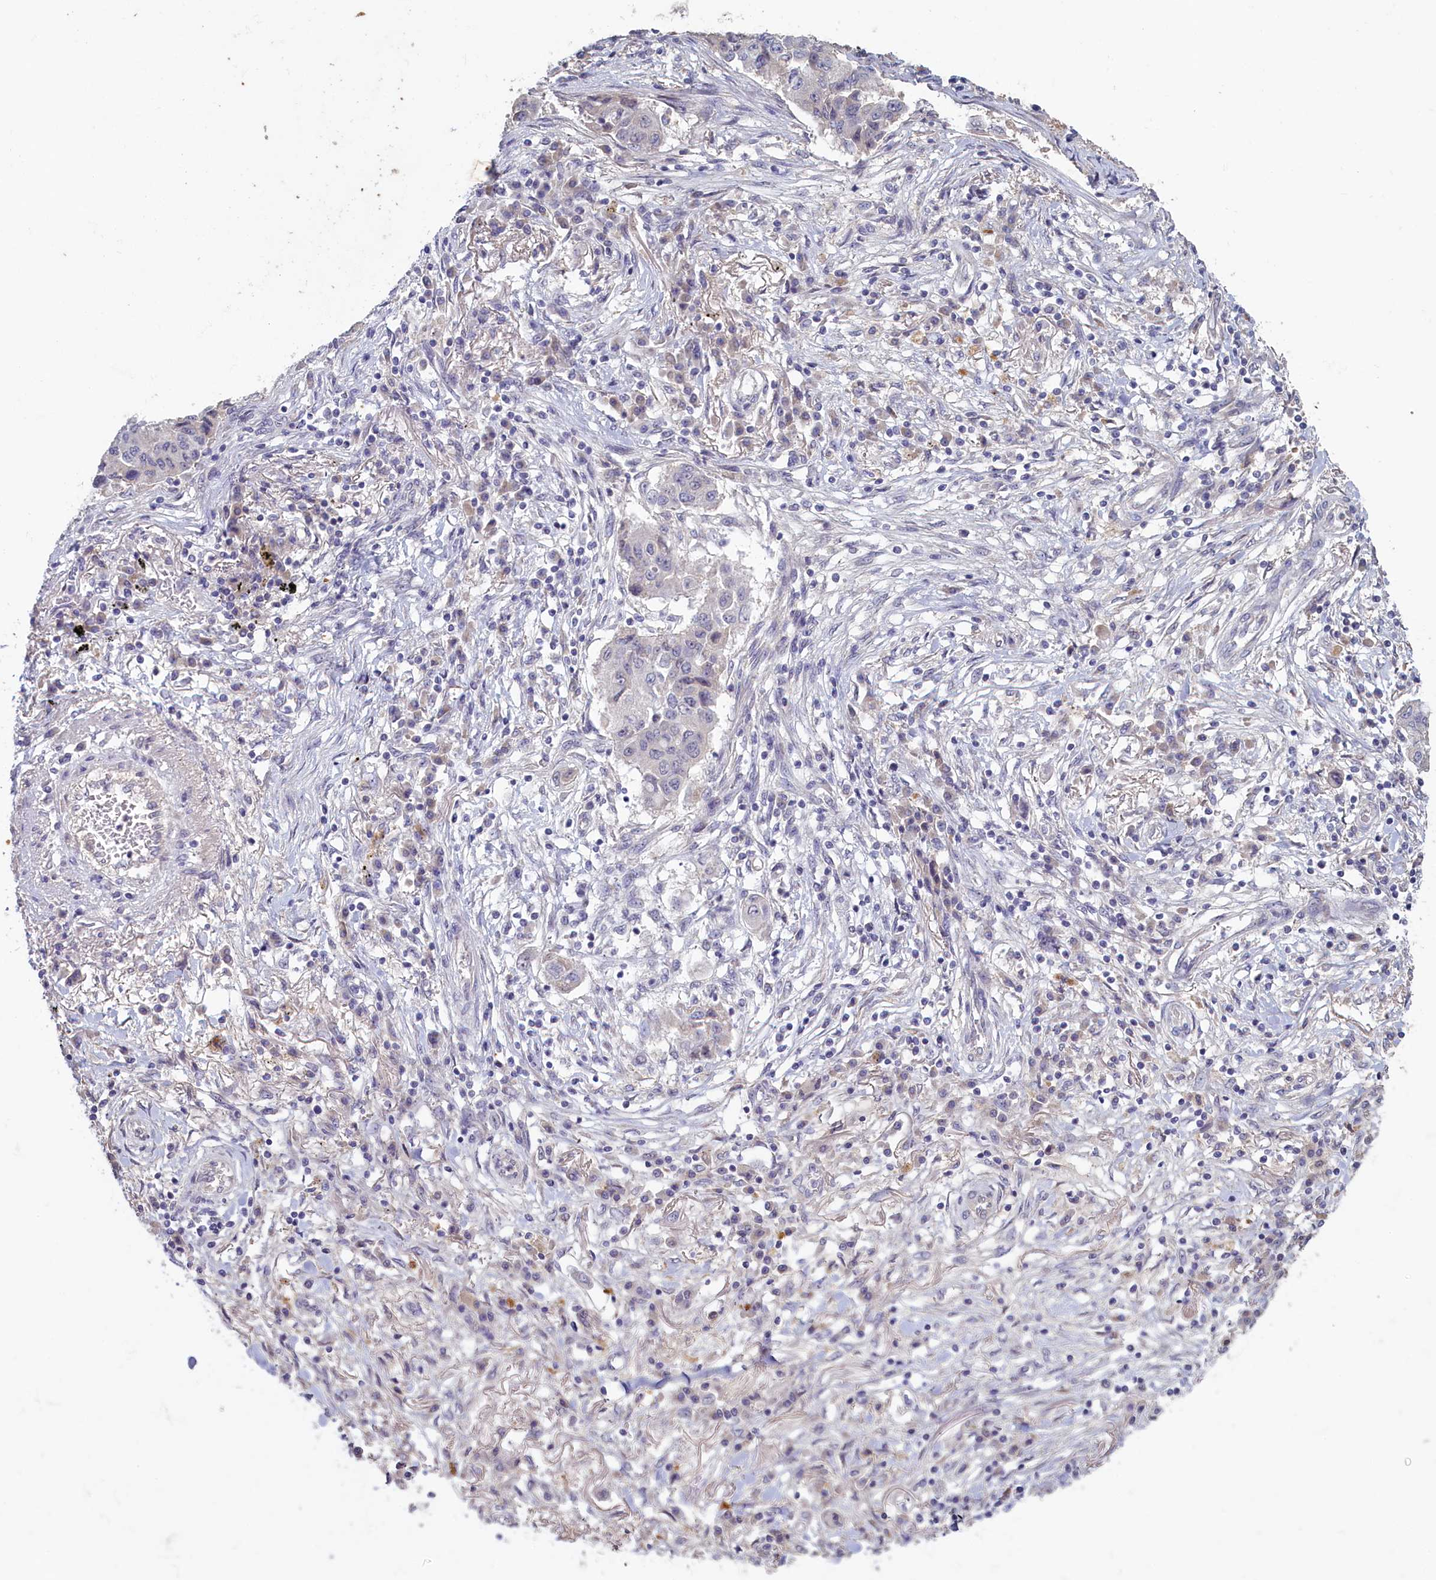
{"staining": {"intensity": "negative", "quantity": "none", "location": "none"}, "tissue": "lung cancer", "cell_type": "Tumor cells", "image_type": "cancer", "snomed": [{"axis": "morphology", "description": "Squamous cell carcinoma, NOS"}, {"axis": "topography", "description": "Lung"}], "caption": "IHC of human lung cancer (squamous cell carcinoma) reveals no expression in tumor cells.", "gene": "ATF7IP2", "patient": {"sex": "male", "age": 74}}